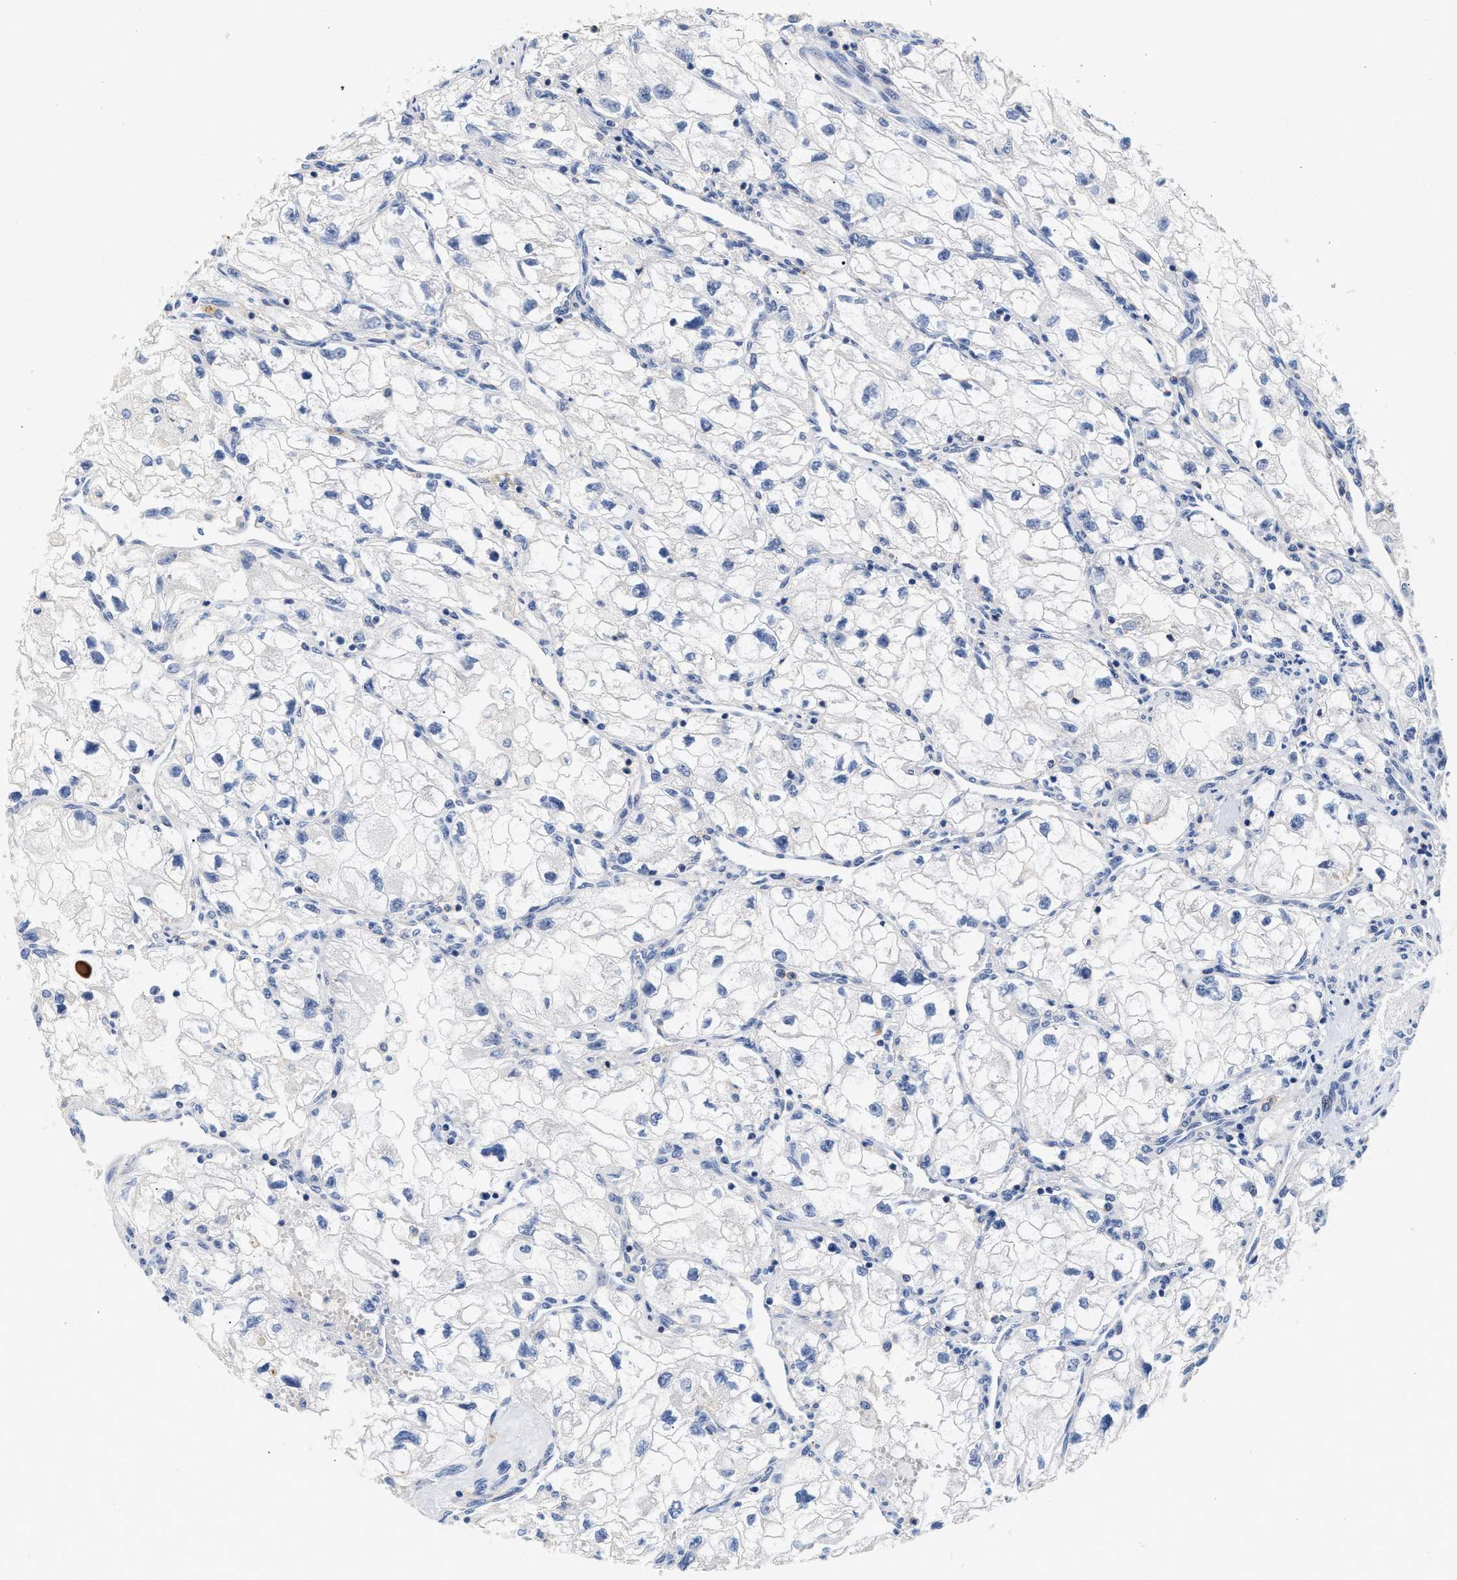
{"staining": {"intensity": "negative", "quantity": "none", "location": "none"}, "tissue": "renal cancer", "cell_type": "Tumor cells", "image_type": "cancer", "snomed": [{"axis": "morphology", "description": "Adenocarcinoma, NOS"}, {"axis": "topography", "description": "Kidney"}], "caption": "Tumor cells show no significant protein staining in renal cancer.", "gene": "GNAI3", "patient": {"sex": "female", "age": 70}}